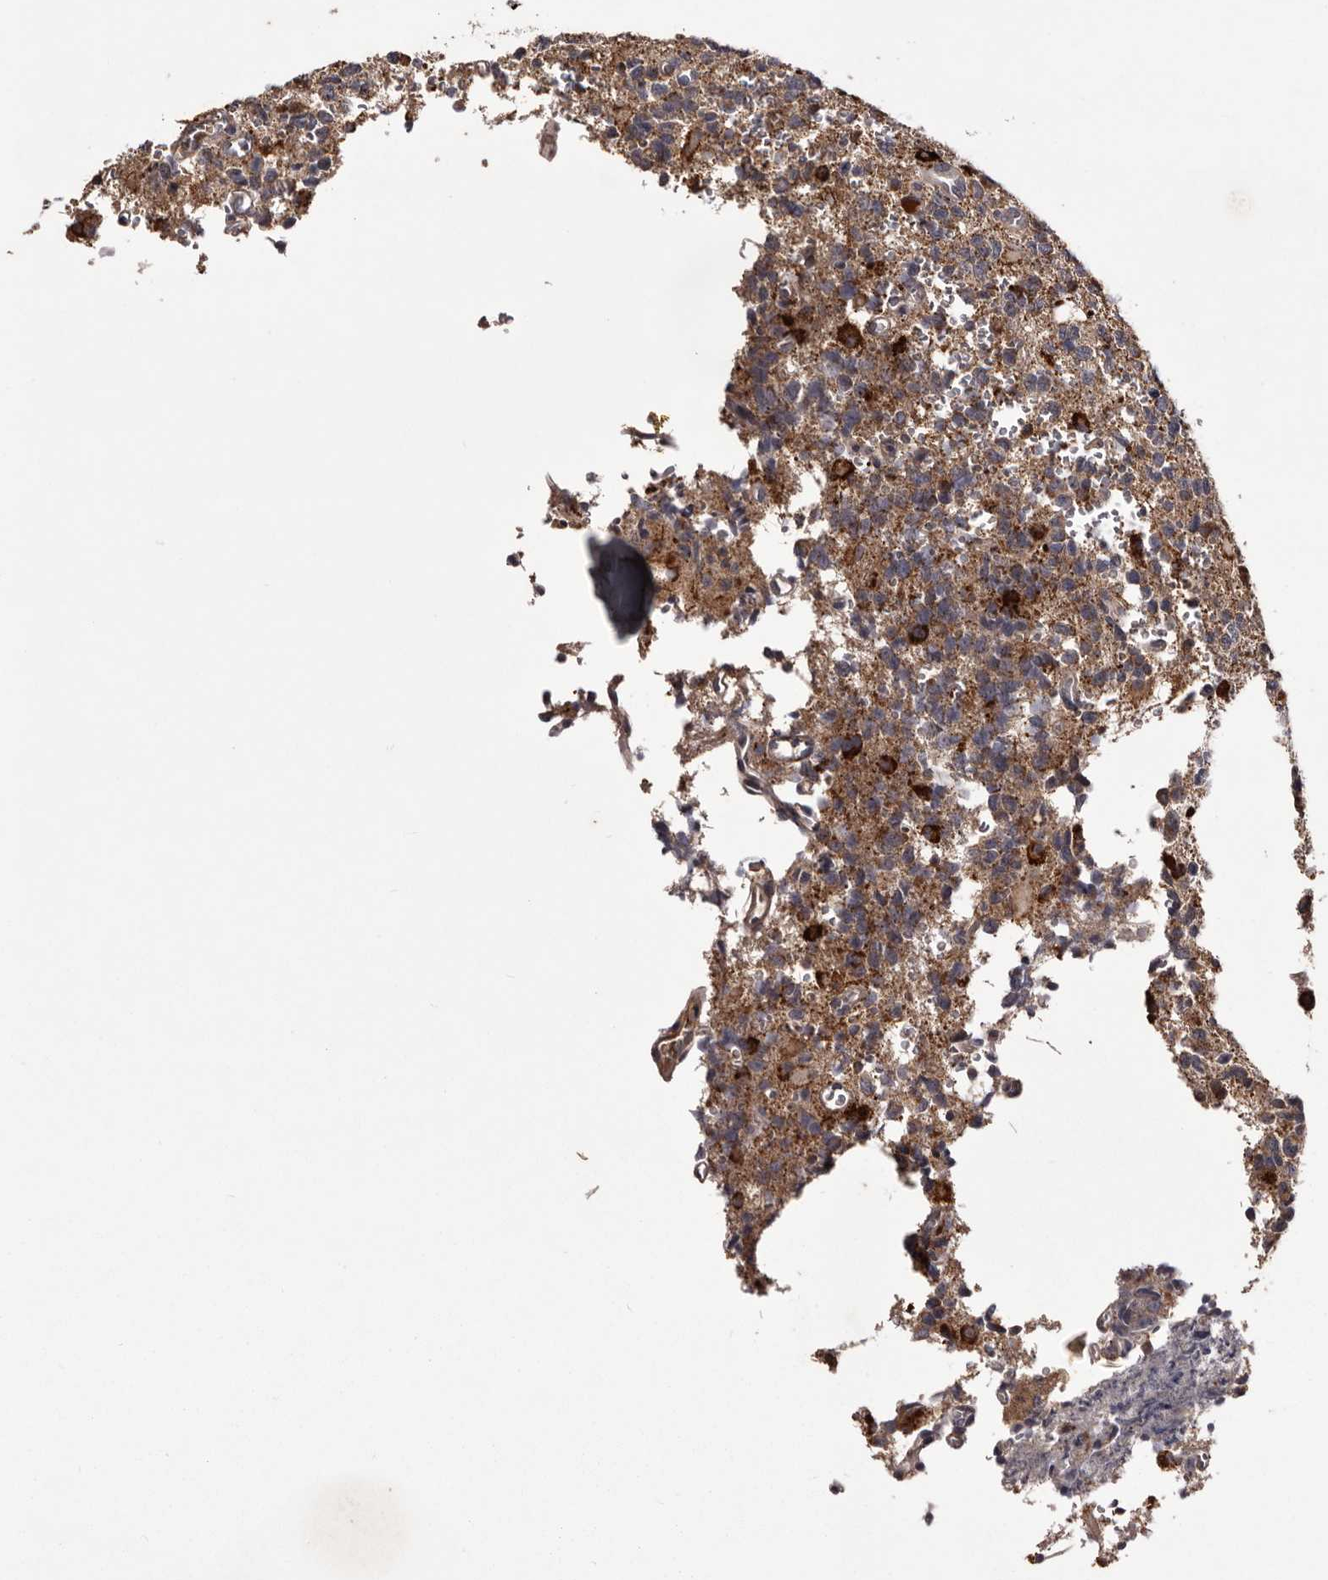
{"staining": {"intensity": "moderate", "quantity": ">75%", "location": "cytoplasmic/membranous"}, "tissue": "glioma", "cell_type": "Tumor cells", "image_type": "cancer", "snomed": [{"axis": "morphology", "description": "Glioma, malignant, High grade"}, {"axis": "topography", "description": "Brain"}], "caption": "Tumor cells show medium levels of moderate cytoplasmic/membranous staining in approximately >75% of cells in human malignant high-grade glioma.", "gene": "CYP1B1", "patient": {"sex": "female", "age": 62}}